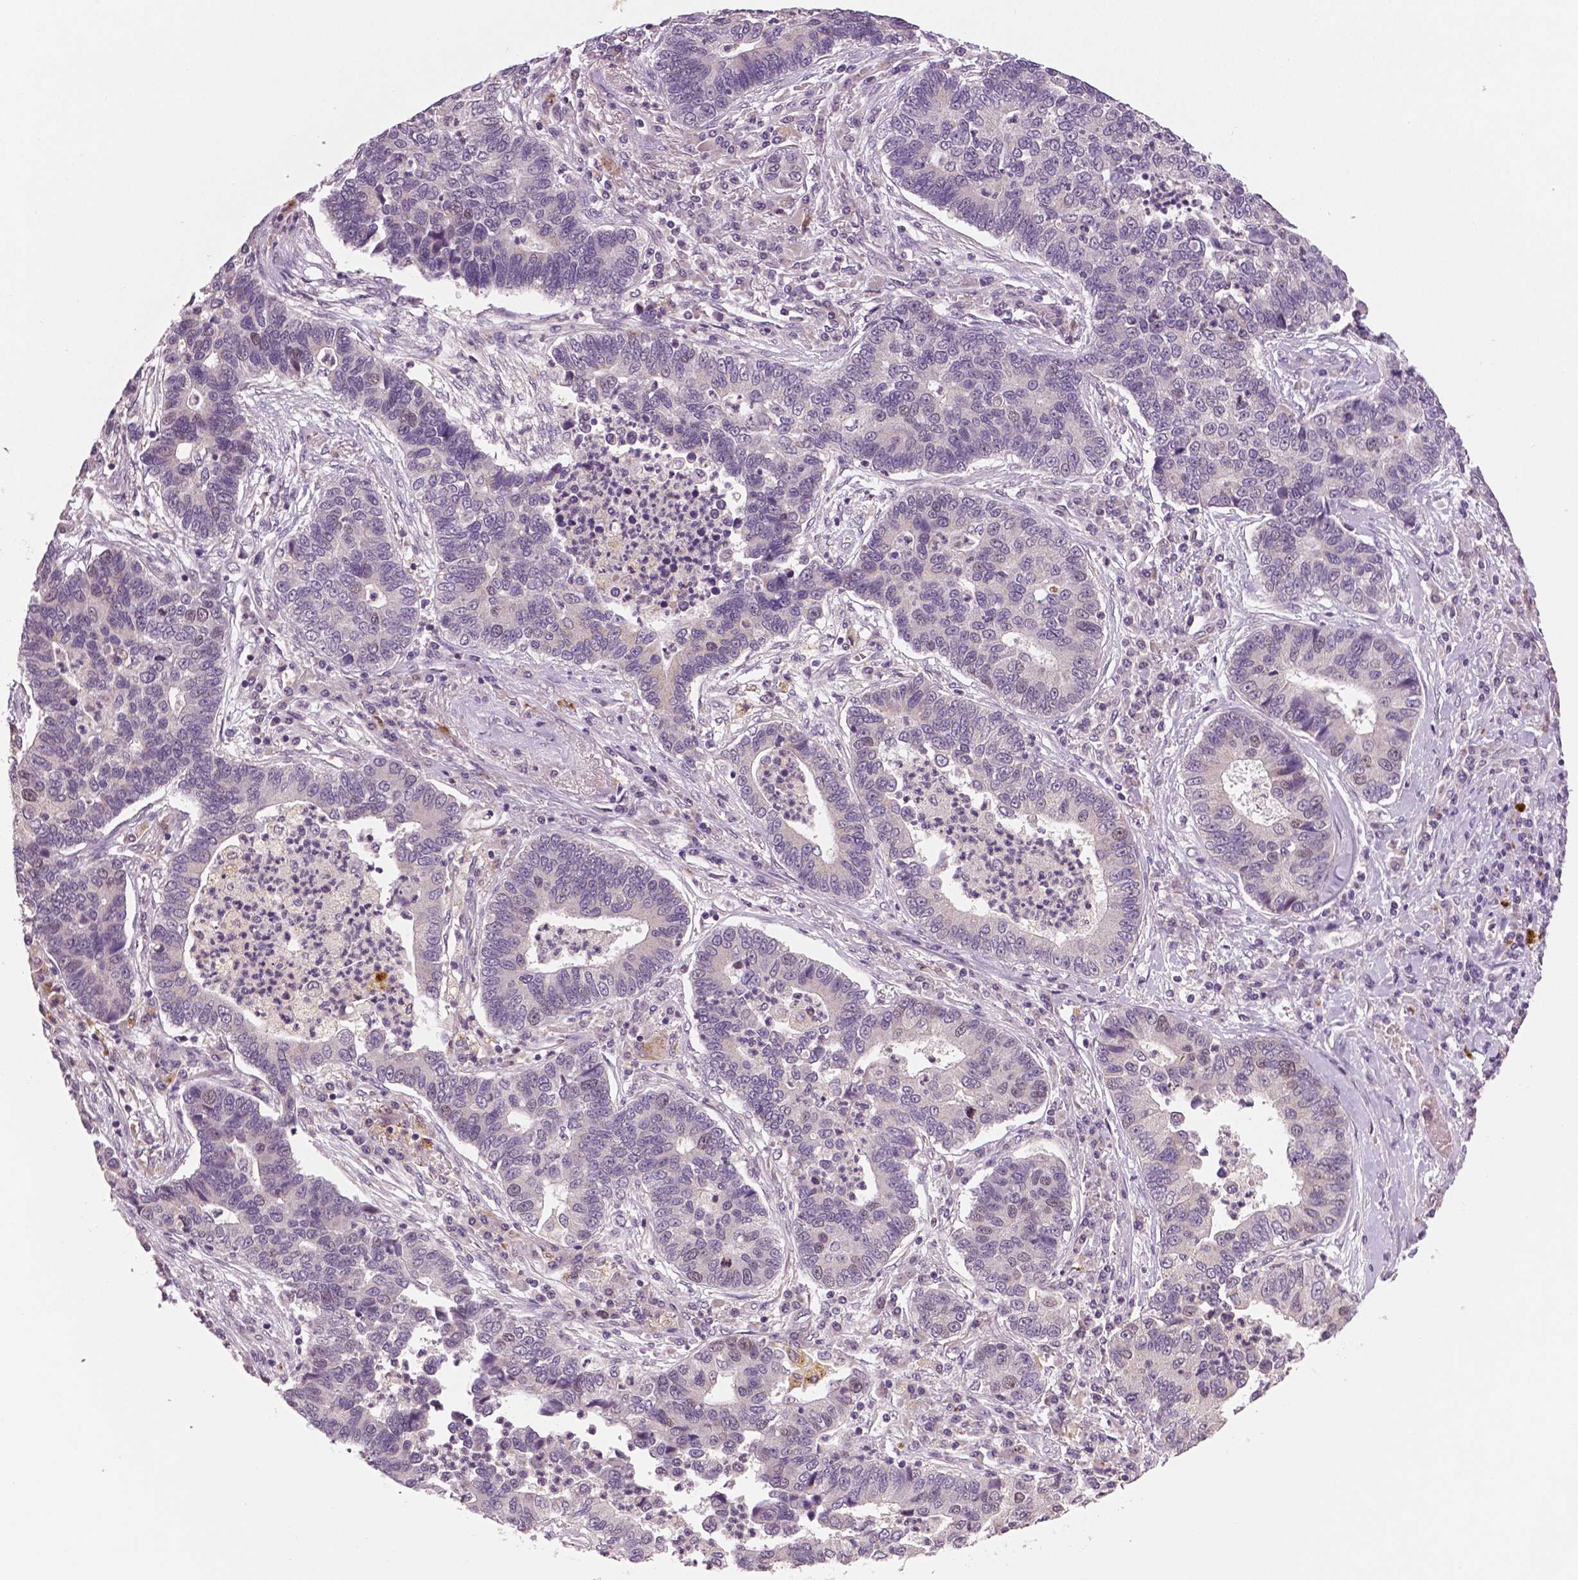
{"staining": {"intensity": "negative", "quantity": "none", "location": "none"}, "tissue": "lung cancer", "cell_type": "Tumor cells", "image_type": "cancer", "snomed": [{"axis": "morphology", "description": "Adenocarcinoma, NOS"}, {"axis": "topography", "description": "Lung"}], "caption": "Immunohistochemistry of lung cancer demonstrates no expression in tumor cells. (Brightfield microscopy of DAB (3,3'-diaminobenzidine) immunohistochemistry (IHC) at high magnification).", "gene": "MKI67", "patient": {"sex": "female", "age": 57}}